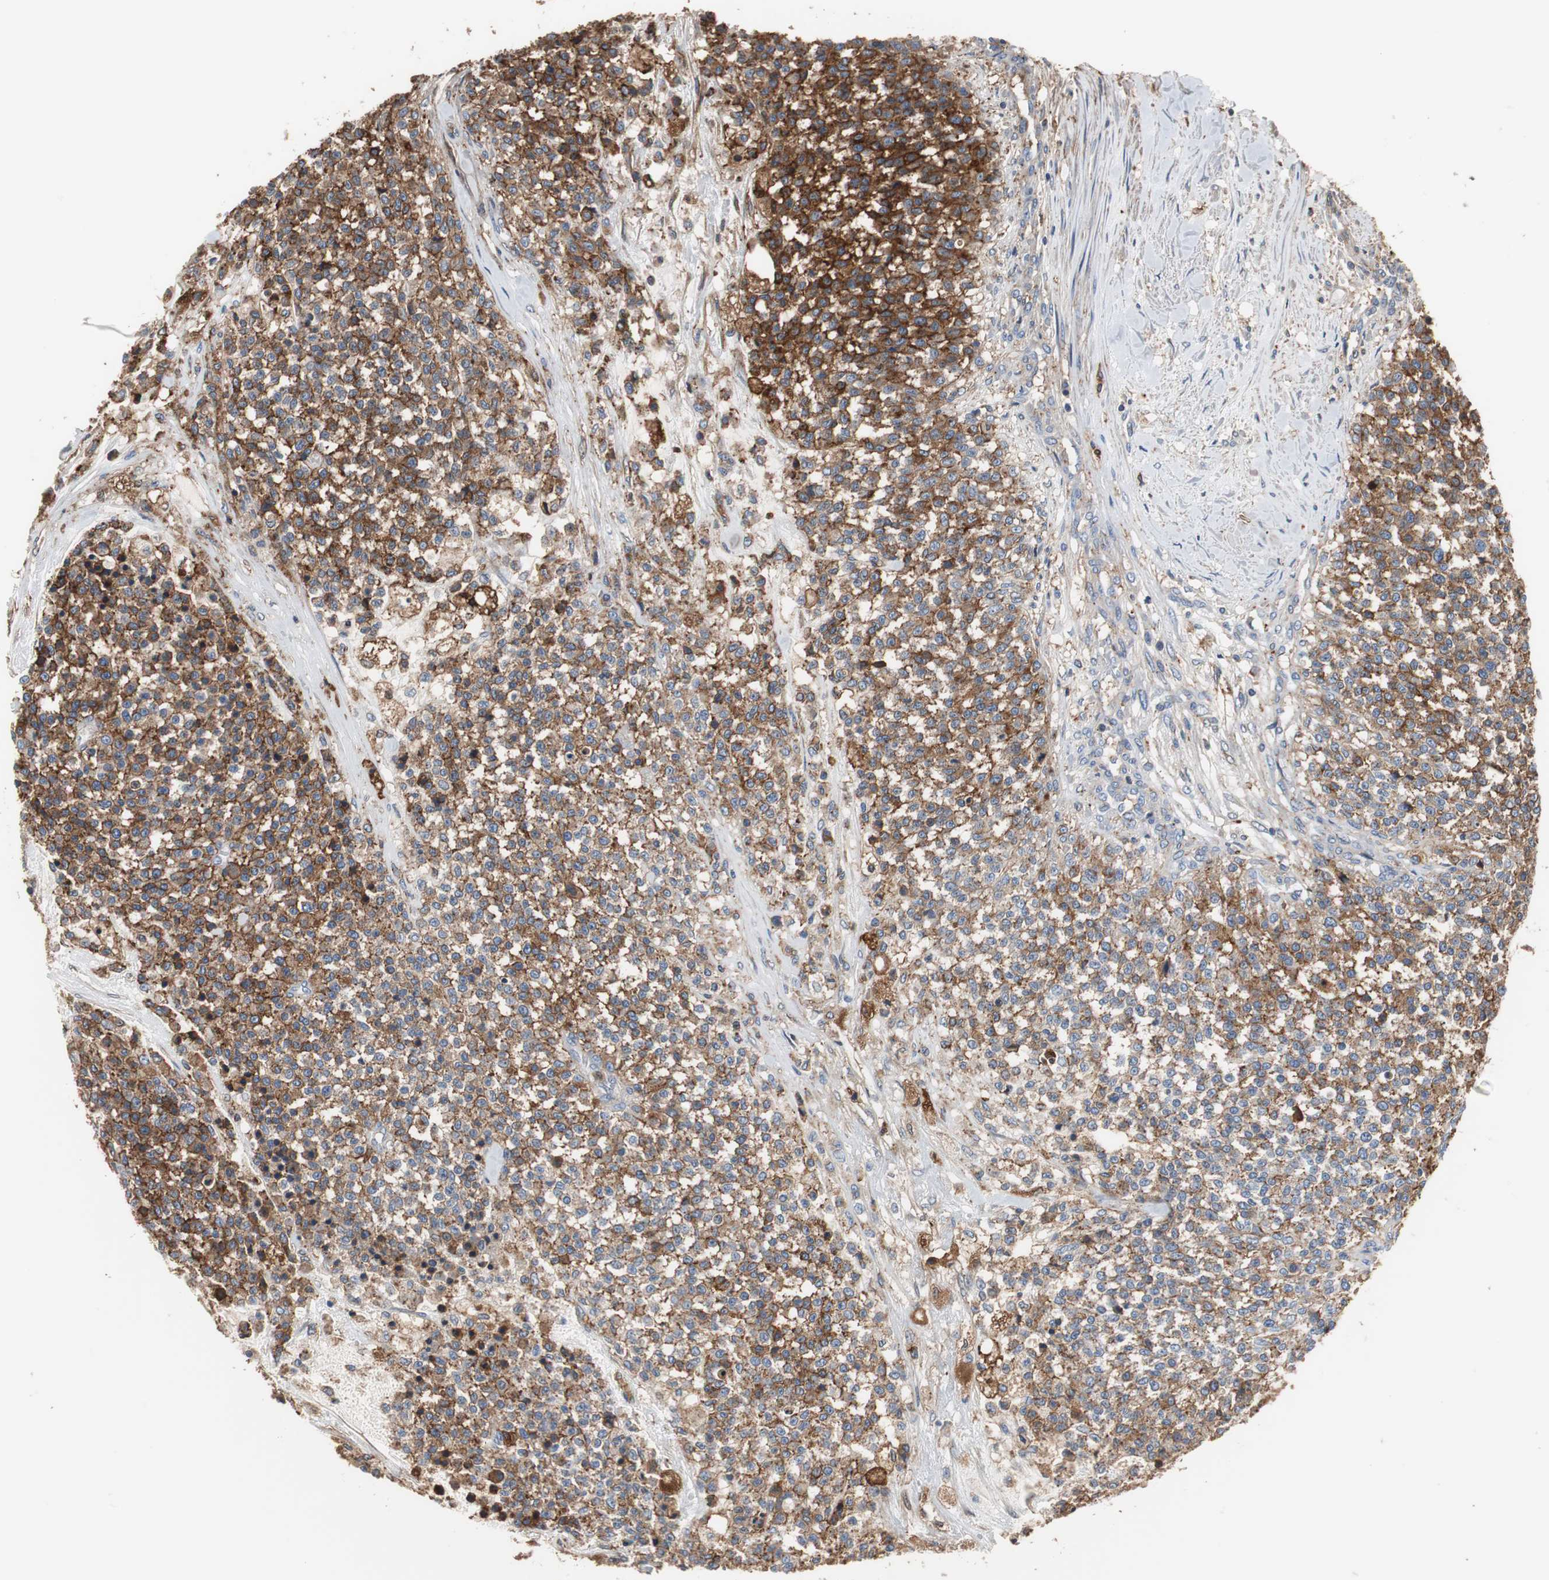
{"staining": {"intensity": "strong", "quantity": ">75%", "location": "cytoplasmic/membranous"}, "tissue": "testis cancer", "cell_type": "Tumor cells", "image_type": "cancer", "snomed": [{"axis": "morphology", "description": "Seminoma, NOS"}, {"axis": "topography", "description": "Testis"}], "caption": "Tumor cells demonstrate strong cytoplasmic/membranous staining in about >75% of cells in testis cancer.", "gene": "ANXA4", "patient": {"sex": "male", "age": 59}}